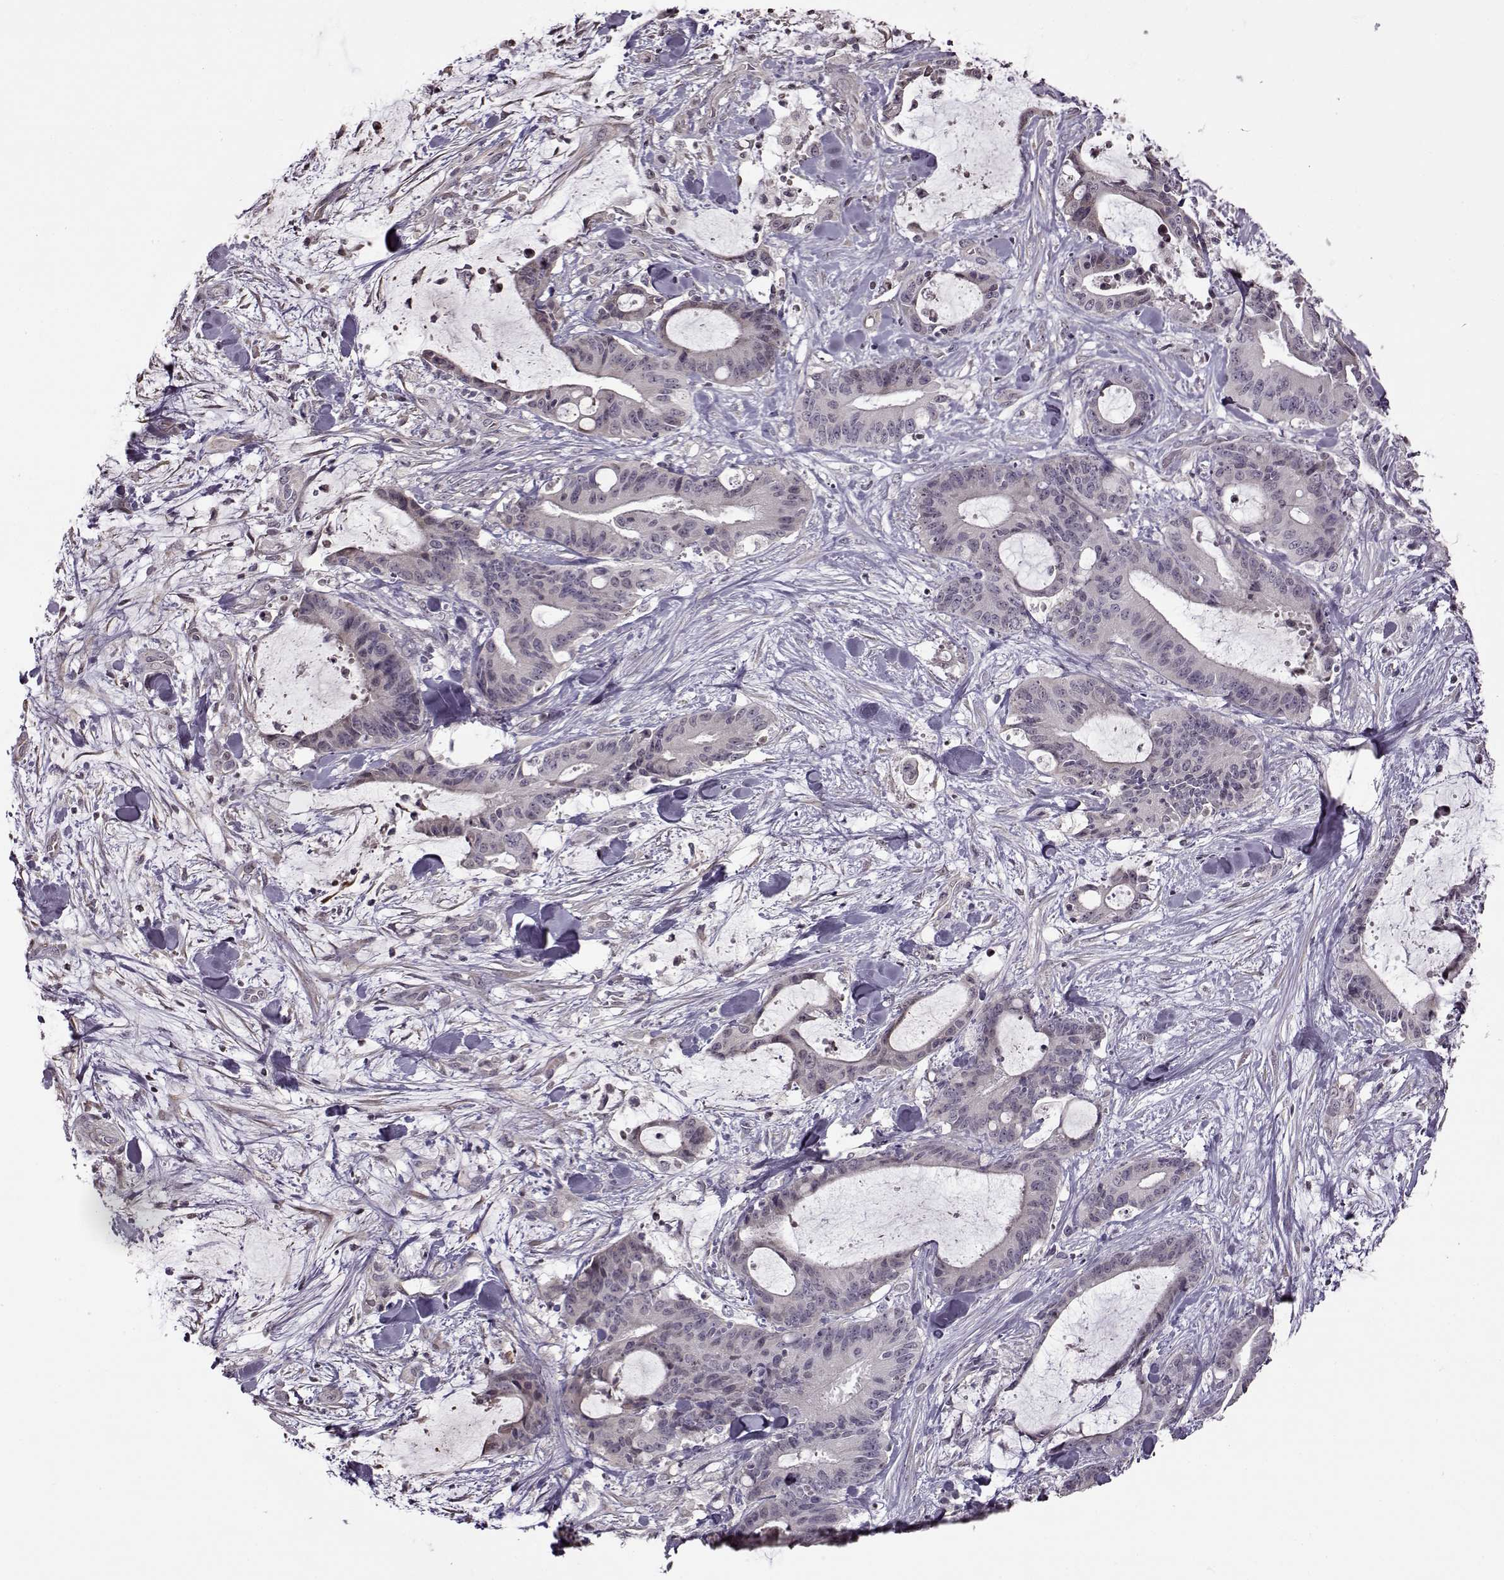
{"staining": {"intensity": "negative", "quantity": "none", "location": "none"}, "tissue": "liver cancer", "cell_type": "Tumor cells", "image_type": "cancer", "snomed": [{"axis": "morphology", "description": "Cholangiocarcinoma"}, {"axis": "topography", "description": "Liver"}], "caption": "Immunohistochemistry (IHC) histopathology image of neoplastic tissue: human liver cancer (cholangiocarcinoma) stained with DAB demonstrates no significant protein positivity in tumor cells. Brightfield microscopy of immunohistochemistry stained with DAB (3,3'-diaminobenzidine) (brown) and hematoxylin (blue), captured at high magnification.", "gene": "FSHB", "patient": {"sex": "female", "age": 73}}